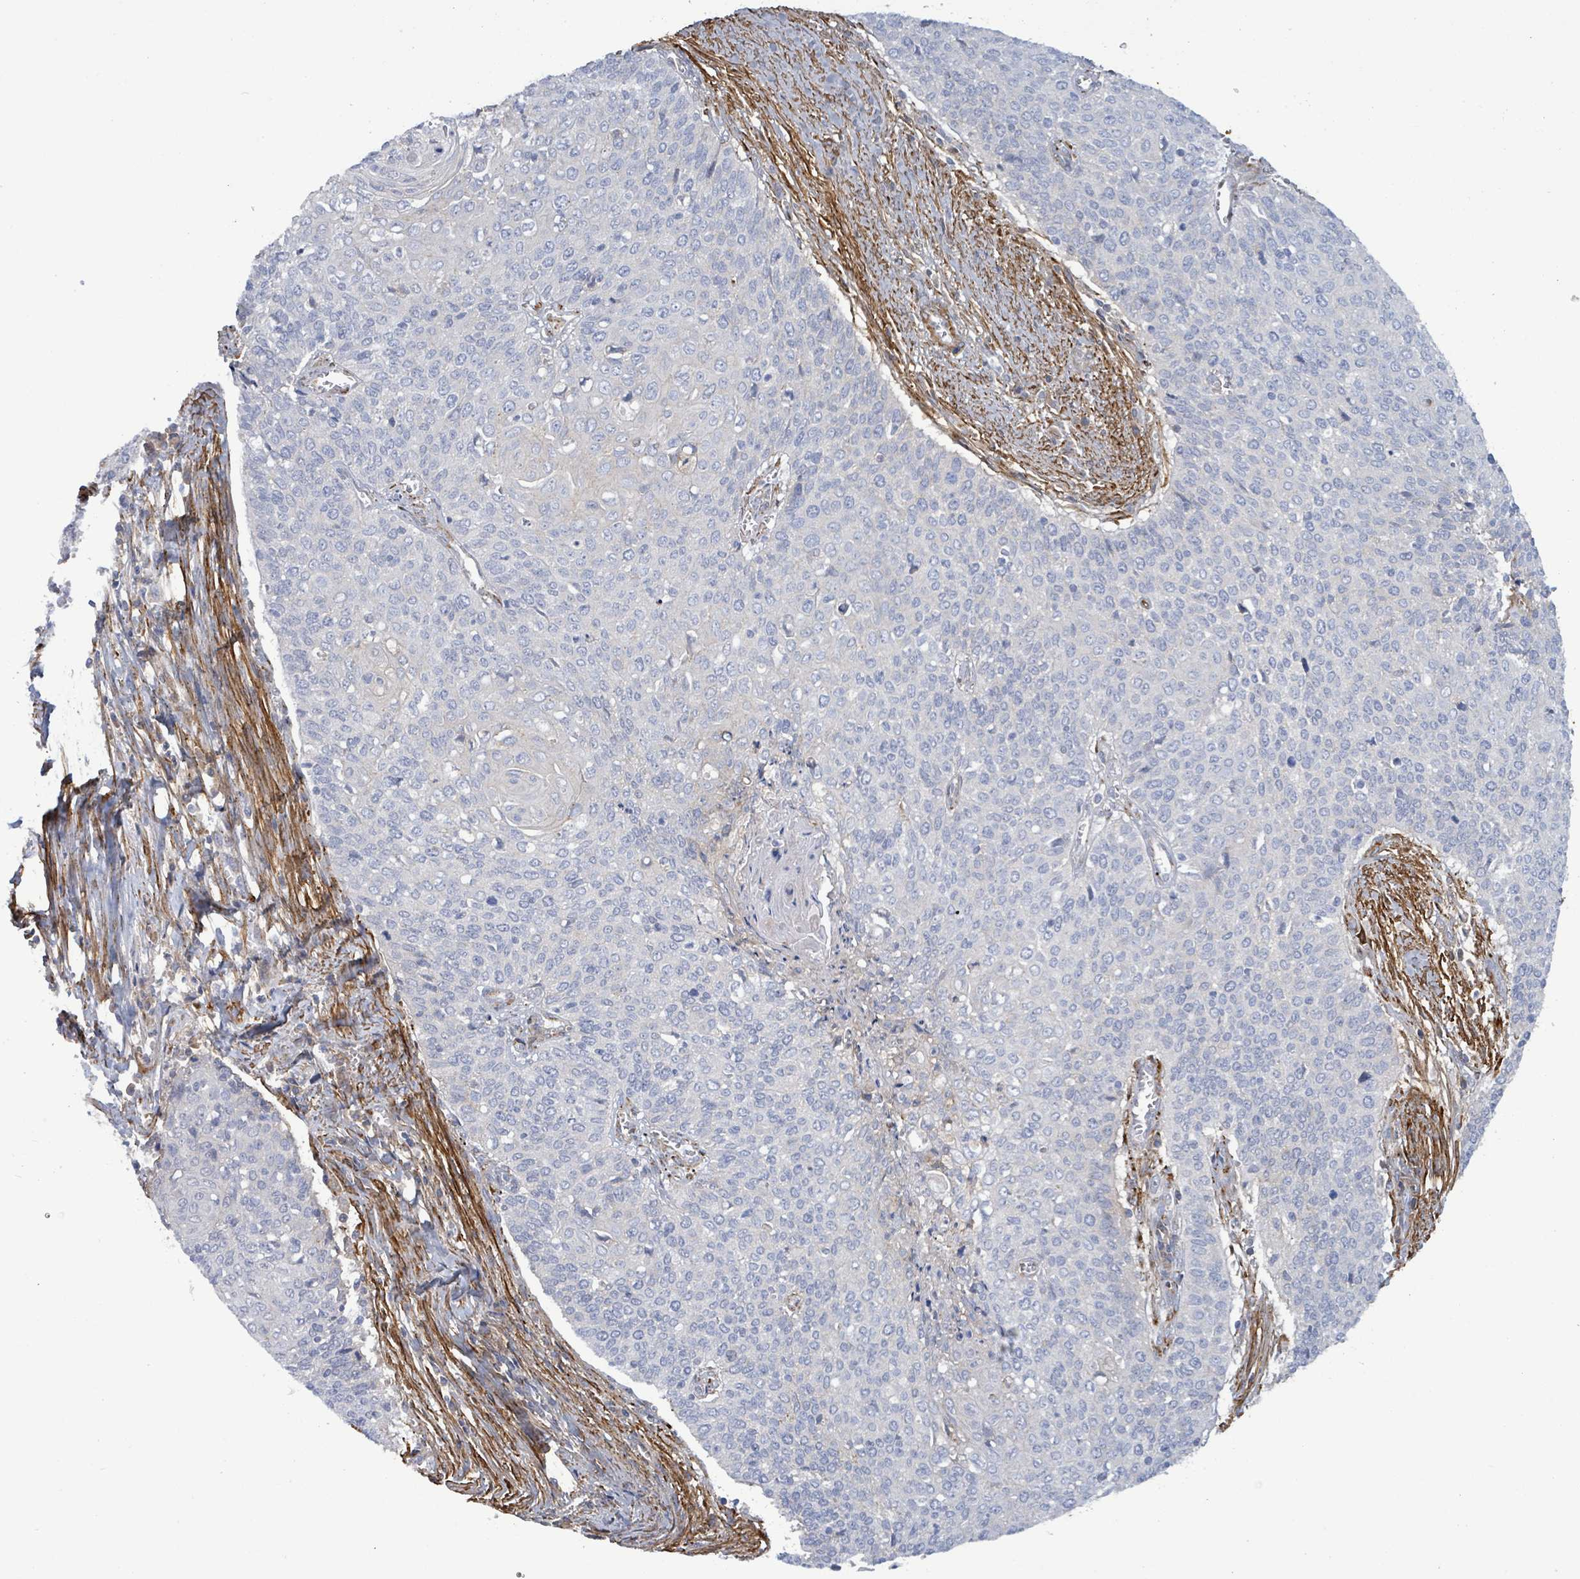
{"staining": {"intensity": "negative", "quantity": "none", "location": "none"}, "tissue": "cervical cancer", "cell_type": "Tumor cells", "image_type": "cancer", "snomed": [{"axis": "morphology", "description": "Squamous cell carcinoma, NOS"}, {"axis": "topography", "description": "Cervix"}], "caption": "Squamous cell carcinoma (cervical) stained for a protein using immunohistochemistry (IHC) exhibits no expression tumor cells.", "gene": "DMRTC1B", "patient": {"sex": "female", "age": 39}}